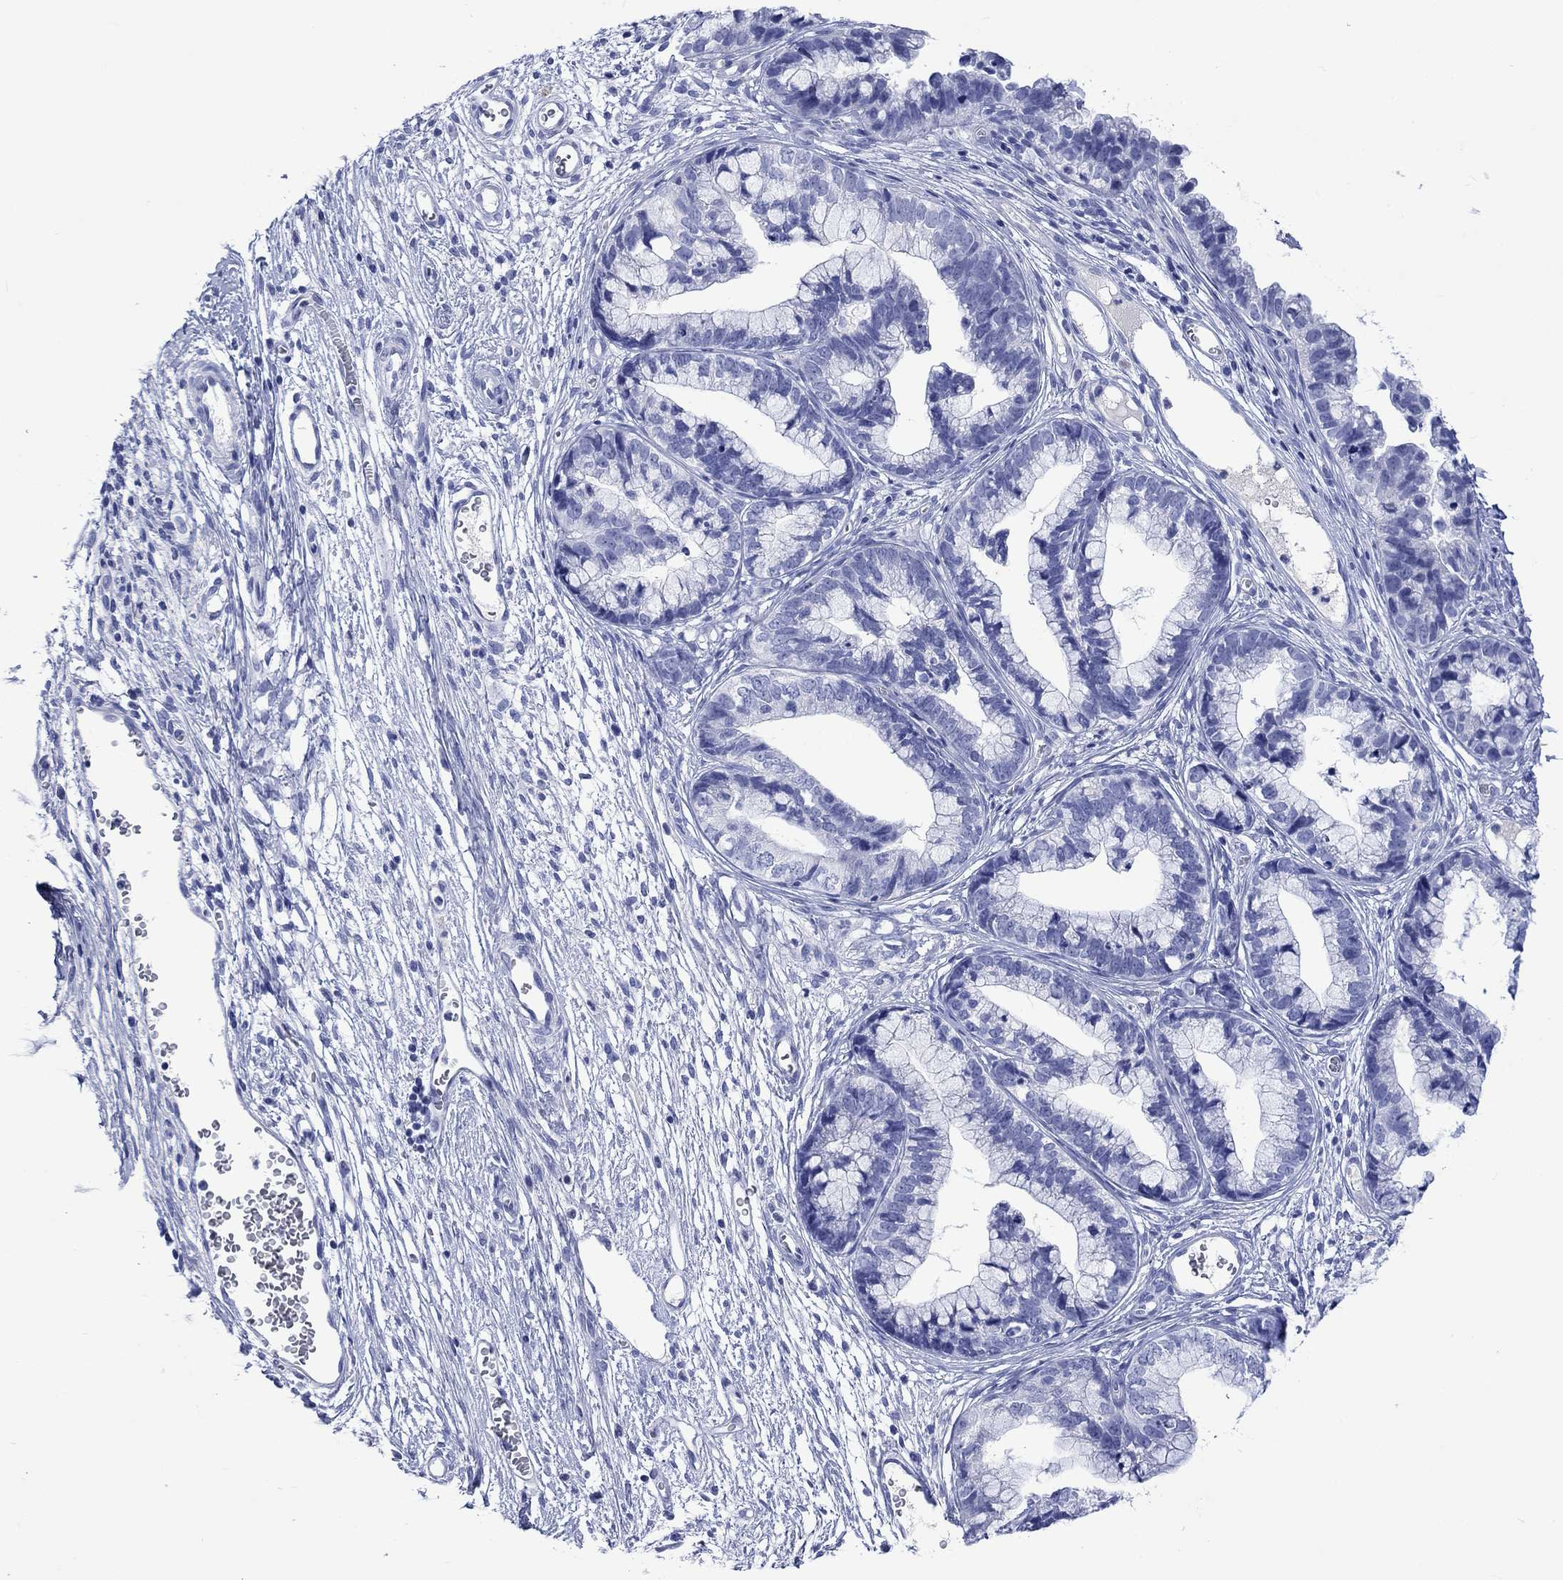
{"staining": {"intensity": "negative", "quantity": "none", "location": "none"}, "tissue": "cervical cancer", "cell_type": "Tumor cells", "image_type": "cancer", "snomed": [{"axis": "morphology", "description": "Adenocarcinoma, NOS"}, {"axis": "topography", "description": "Cervix"}], "caption": "A high-resolution image shows immunohistochemistry (IHC) staining of adenocarcinoma (cervical), which displays no significant expression in tumor cells.", "gene": "CACNG3", "patient": {"sex": "female", "age": 44}}